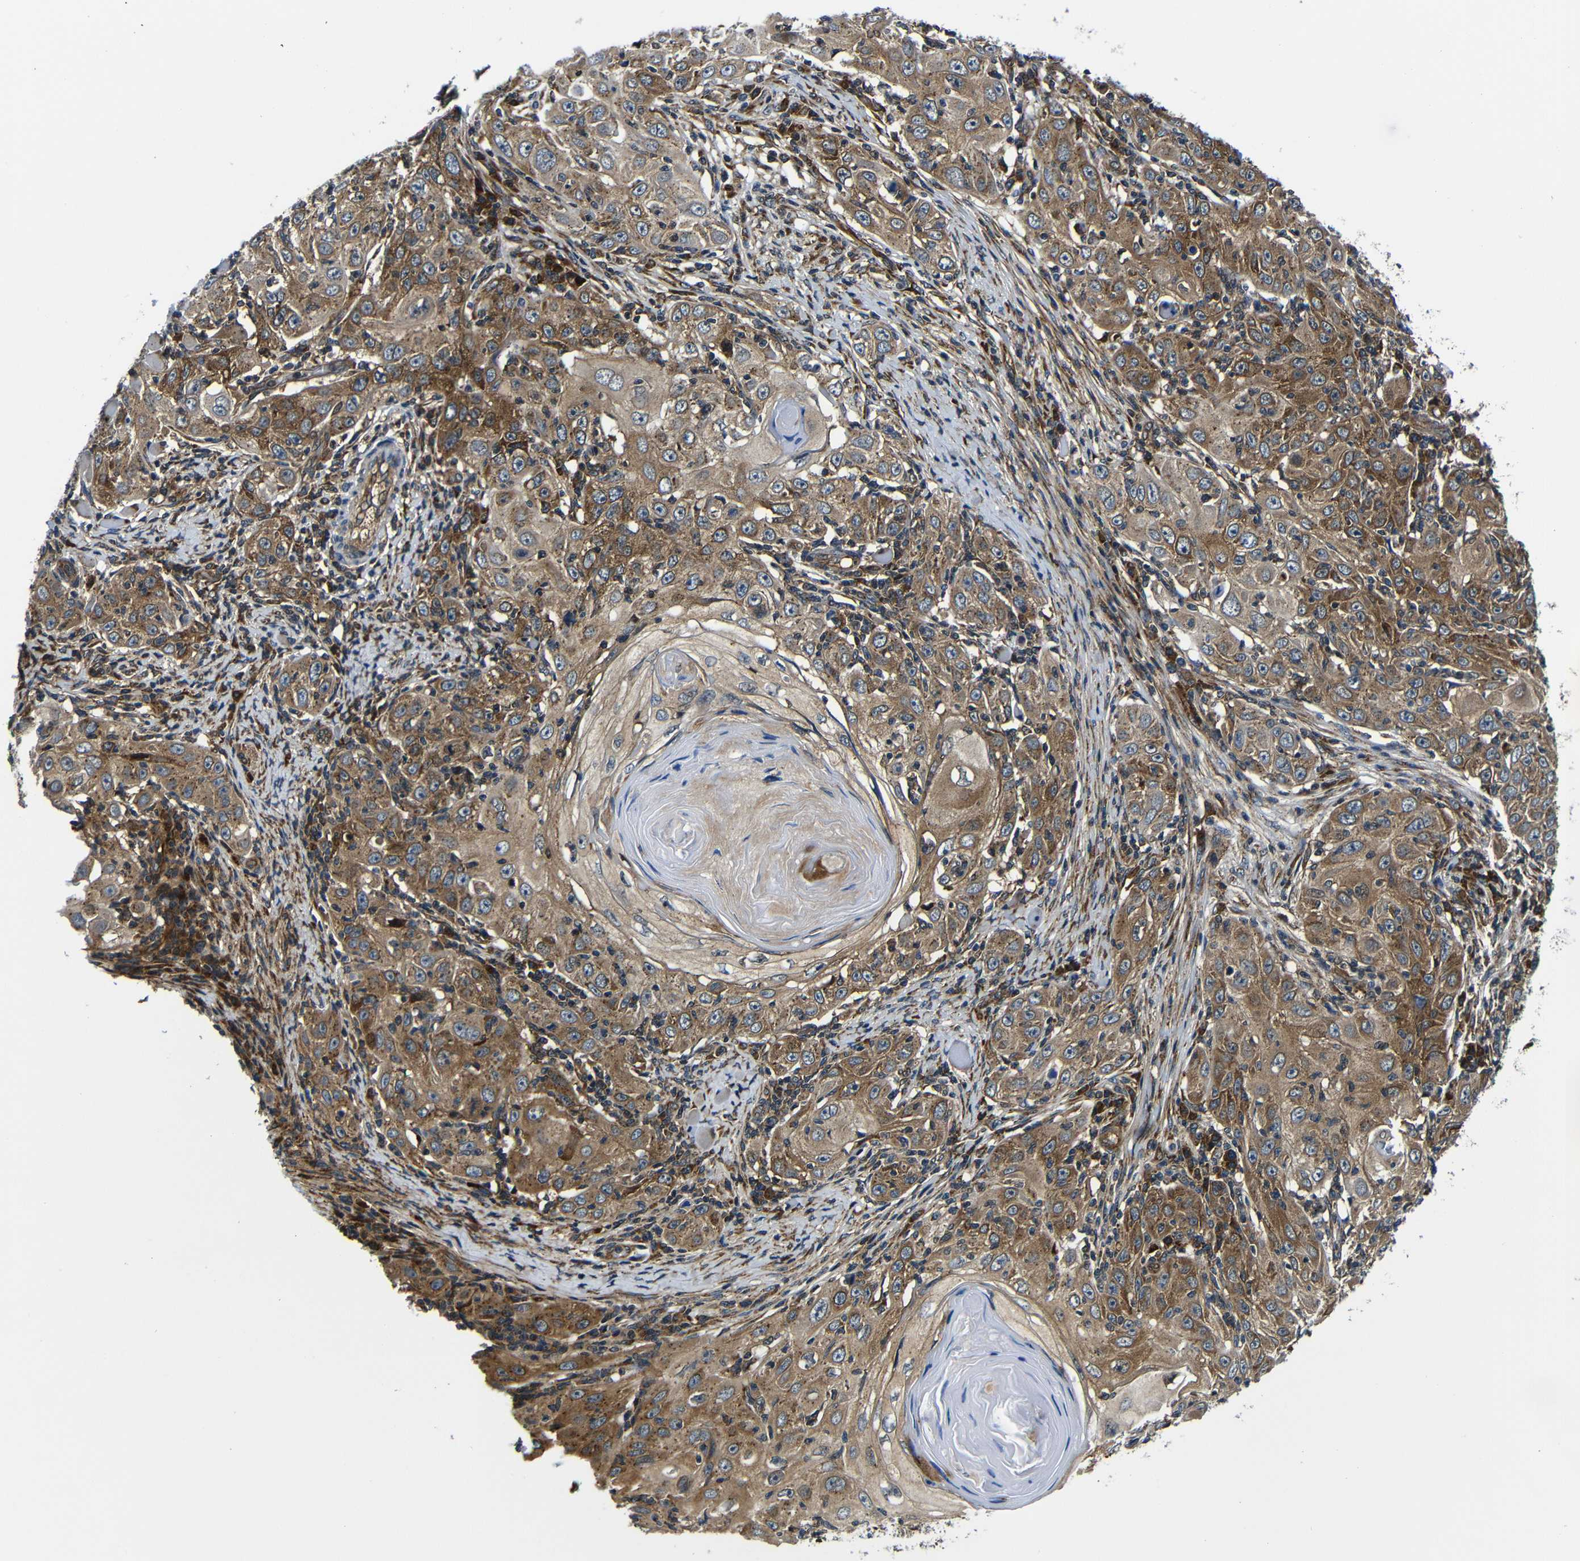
{"staining": {"intensity": "moderate", "quantity": ">75%", "location": "cytoplasmic/membranous"}, "tissue": "skin cancer", "cell_type": "Tumor cells", "image_type": "cancer", "snomed": [{"axis": "morphology", "description": "Squamous cell carcinoma, NOS"}, {"axis": "topography", "description": "Skin"}], "caption": "Skin squamous cell carcinoma stained for a protein demonstrates moderate cytoplasmic/membranous positivity in tumor cells.", "gene": "ABCE1", "patient": {"sex": "female", "age": 88}}